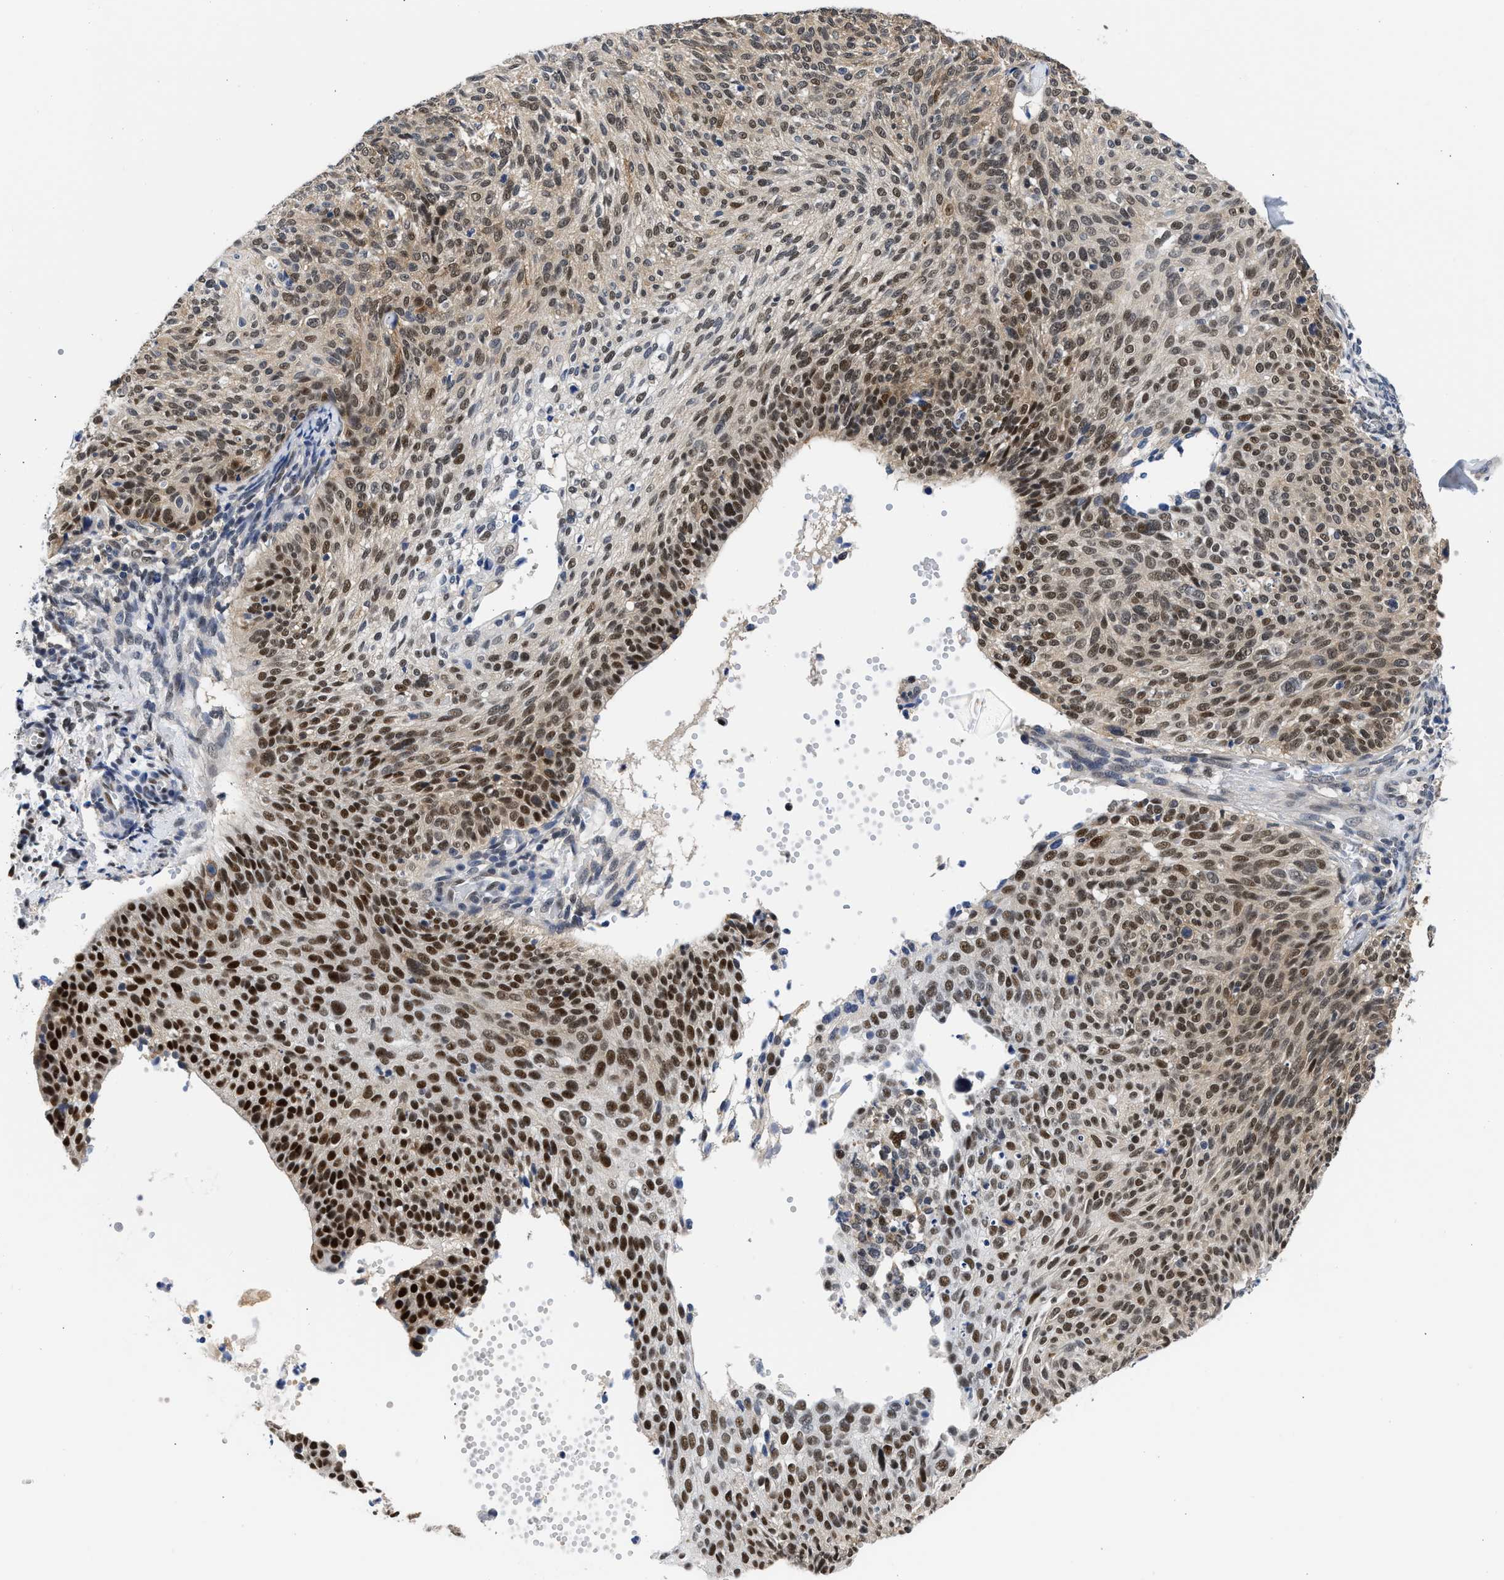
{"staining": {"intensity": "strong", "quantity": ">75%", "location": "cytoplasmic/membranous,nuclear"}, "tissue": "cervical cancer", "cell_type": "Tumor cells", "image_type": "cancer", "snomed": [{"axis": "morphology", "description": "Squamous cell carcinoma, NOS"}, {"axis": "topography", "description": "Cervix"}], "caption": "Strong cytoplasmic/membranous and nuclear protein positivity is seen in about >75% of tumor cells in cervical cancer.", "gene": "XPO5", "patient": {"sex": "female", "age": 70}}